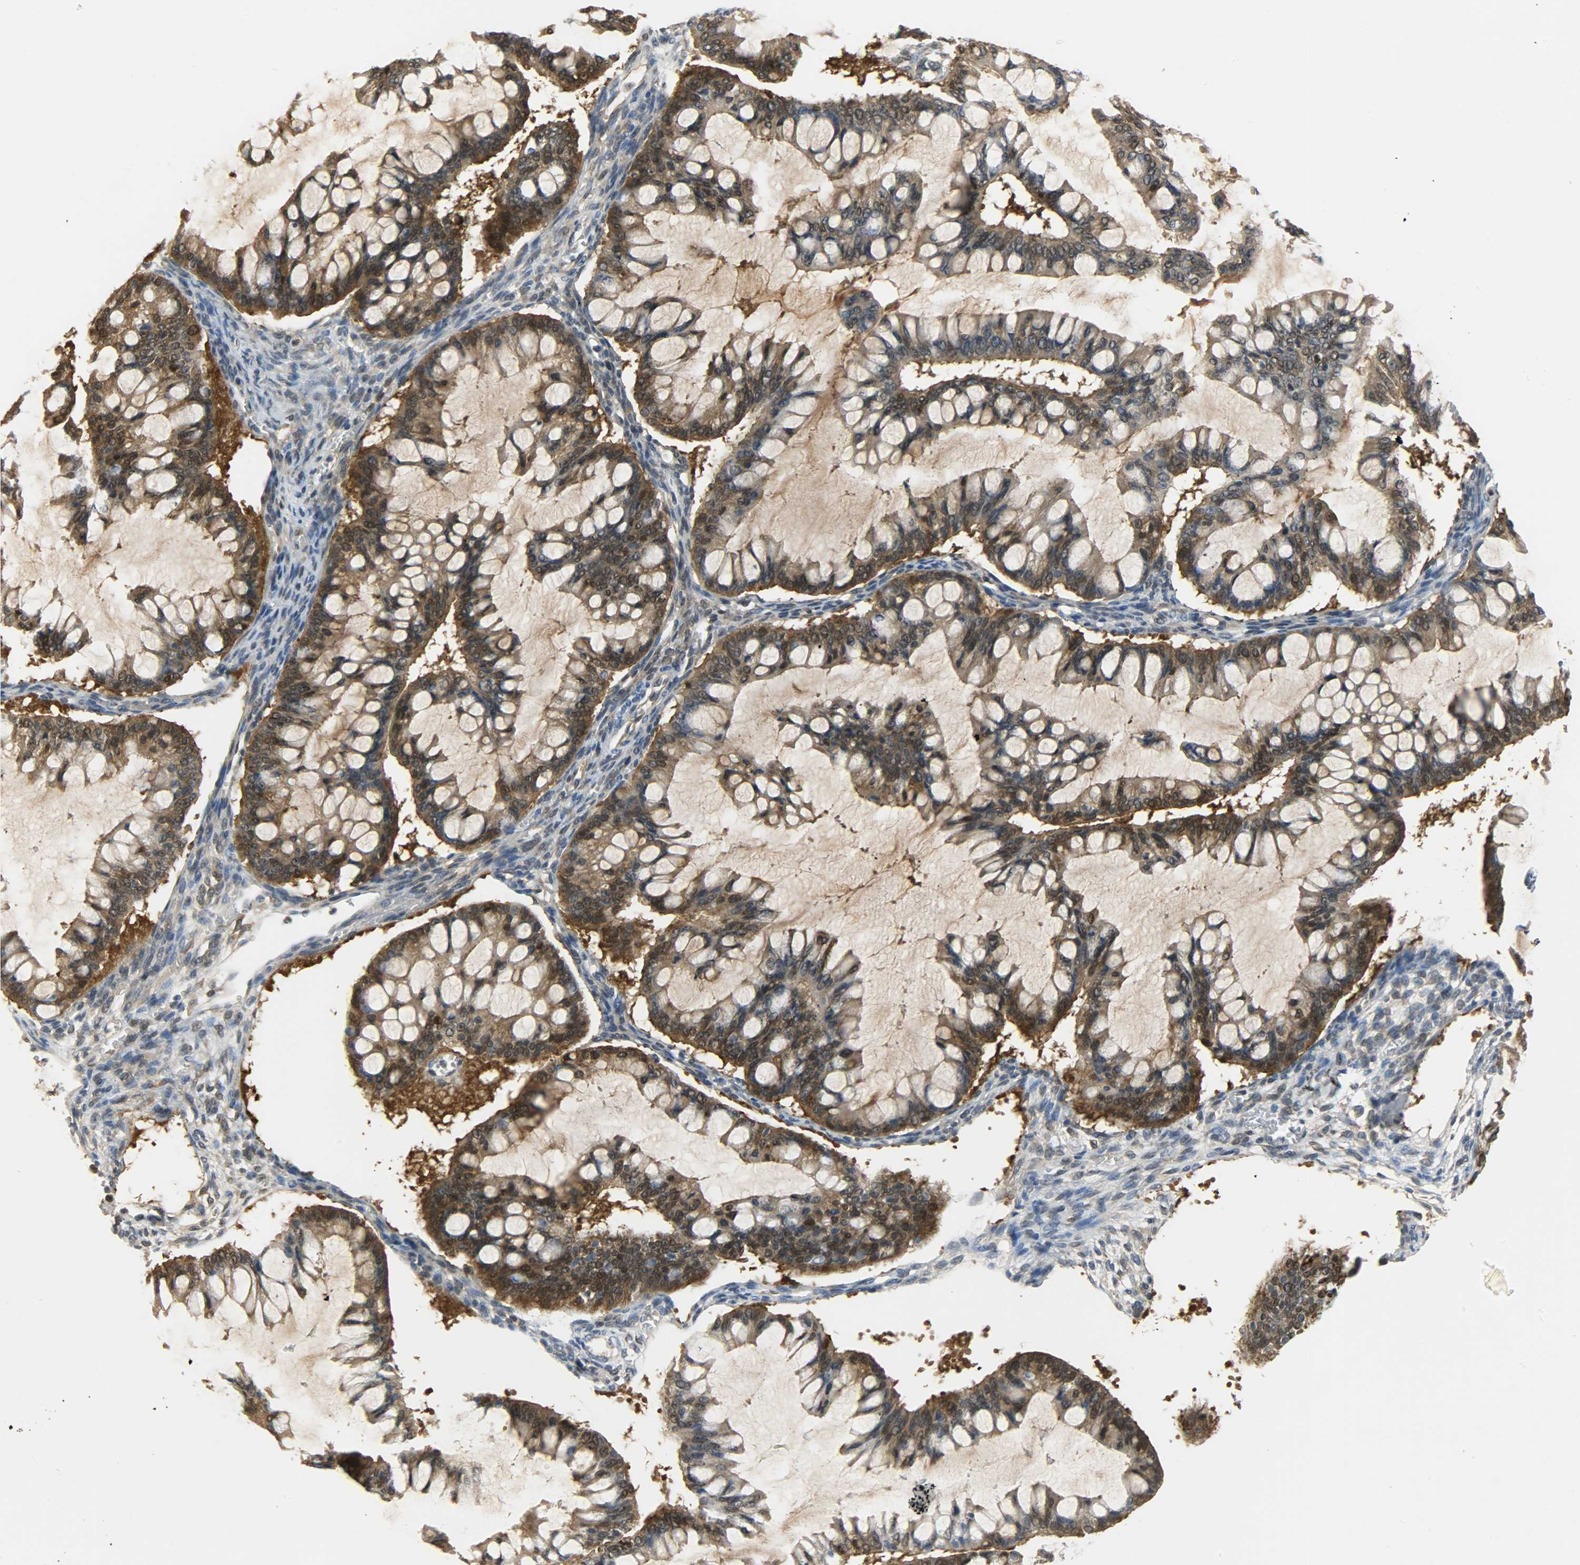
{"staining": {"intensity": "strong", "quantity": ">75%", "location": "cytoplasmic/membranous,nuclear"}, "tissue": "ovarian cancer", "cell_type": "Tumor cells", "image_type": "cancer", "snomed": [{"axis": "morphology", "description": "Cystadenocarcinoma, mucinous, NOS"}, {"axis": "topography", "description": "Ovary"}], "caption": "Protein expression analysis of human ovarian mucinous cystadenocarcinoma reveals strong cytoplasmic/membranous and nuclear expression in approximately >75% of tumor cells. (brown staining indicates protein expression, while blue staining denotes nuclei).", "gene": "EIF4EBP1", "patient": {"sex": "female", "age": 73}}